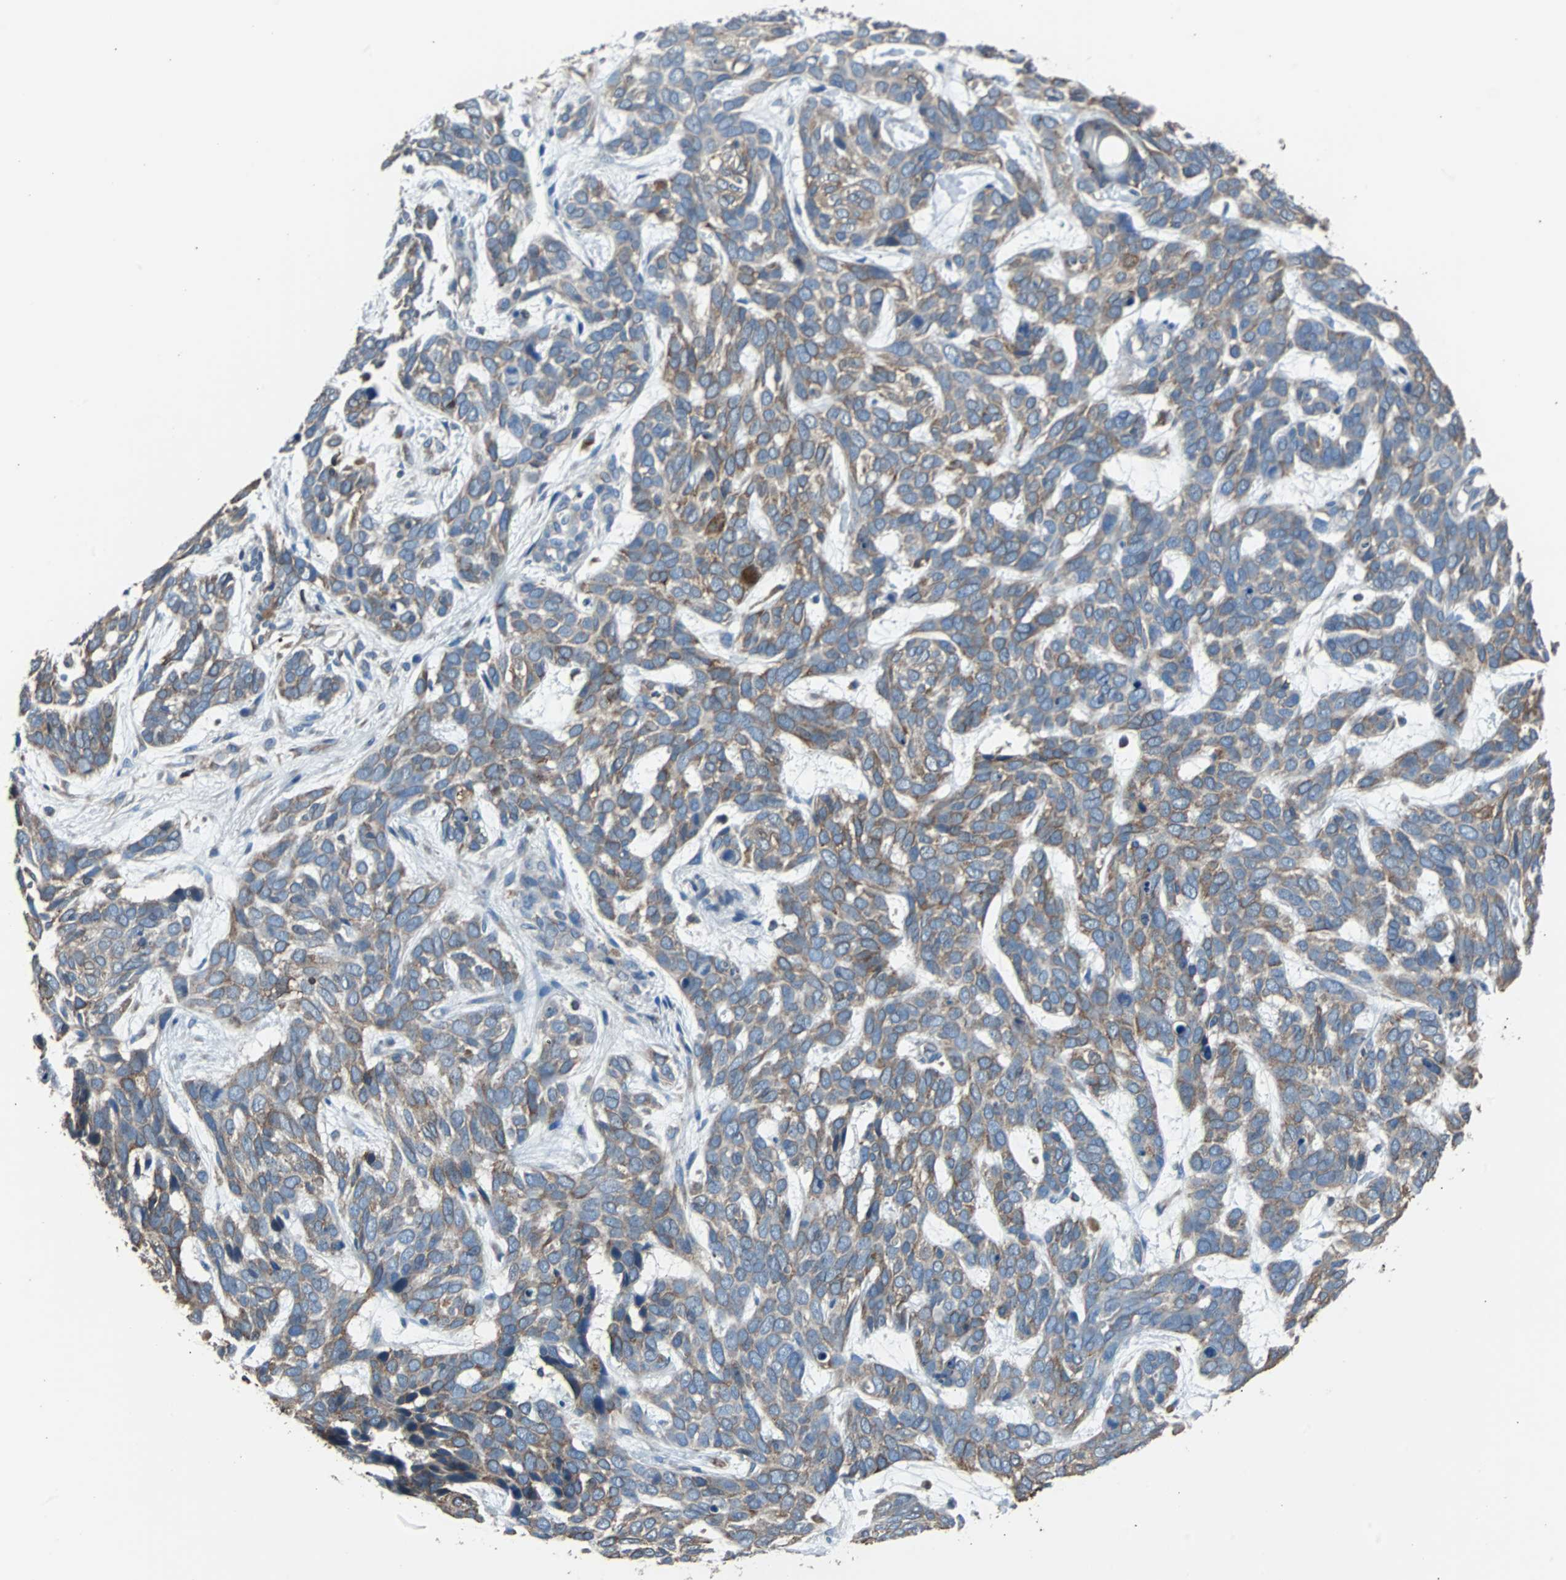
{"staining": {"intensity": "moderate", "quantity": ">75%", "location": "cytoplasmic/membranous"}, "tissue": "skin cancer", "cell_type": "Tumor cells", "image_type": "cancer", "snomed": [{"axis": "morphology", "description": "Basal cell carcinoma"}, {"axis": "topography", "description": "Skin"}], "caption": "Immunohistochemical staining of skin basal cell carcinoma displays medium levels of moderate cytoplasmic/membranous protein staining in approximately >75% of tumor cells. Nuclei are stained in blue.", "gene": "PBXIP1", "patient": {"sex": "male", "age": 87}}